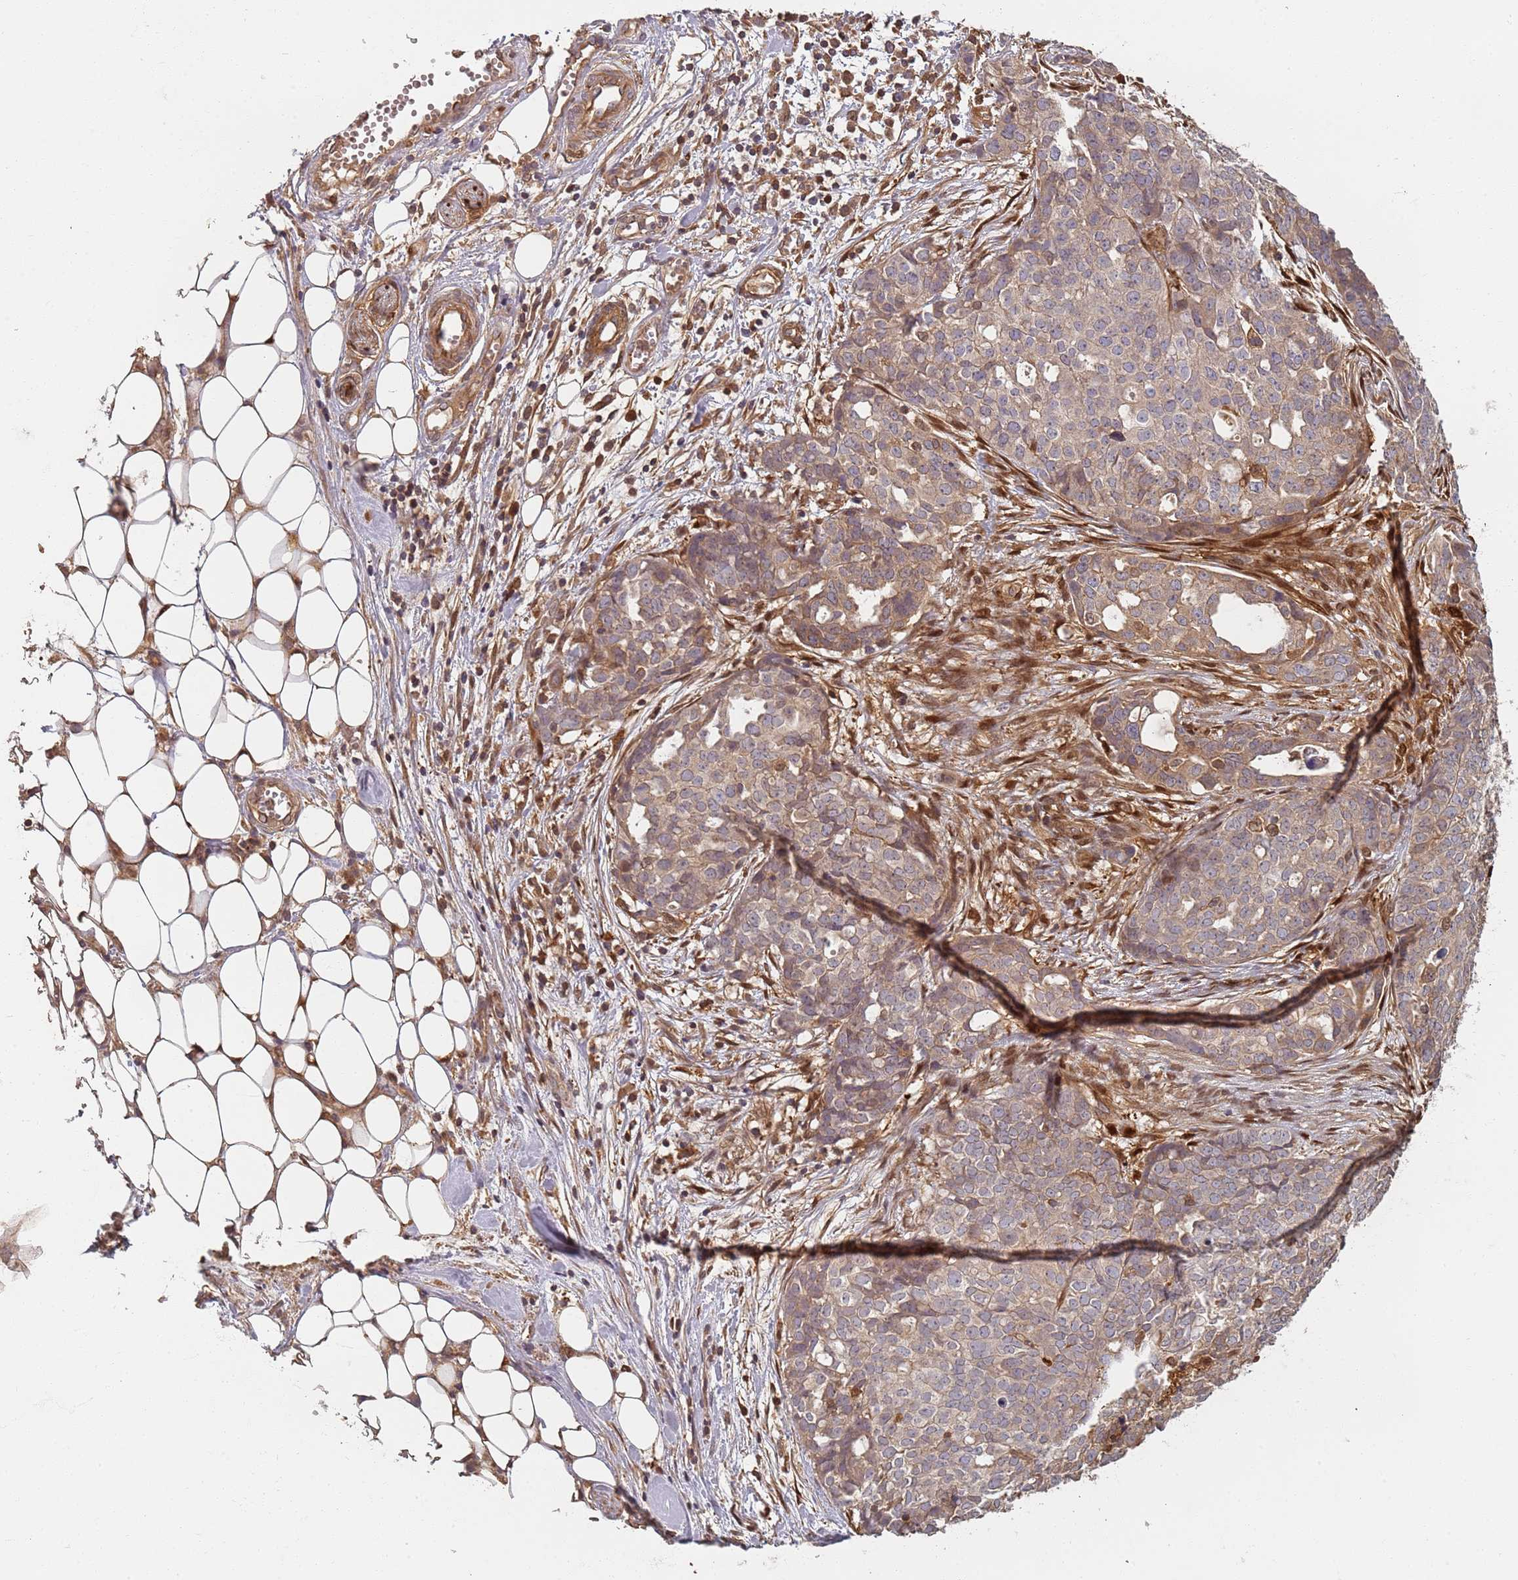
{"staining": {"intensity": "weak", "quantity": "<25%", "location": "cytoplasmic/membranous"}, "tissue": "ovarian cancer", "cell_type": "Tumor cells", "image_type": "cancer", "snomed": [{"axis": "morphology", "description": "Cystadenocarcinoma, serous, NOS"}, {"axis": "topography", "description": "Soft tissue"}, {"axis": "topography", "description": "Ovary"}], "caption": "High magnification brightfield microscopy of ovarian serous cystadenocarcinoma stained with DAB (brown) and counterstained with hematoxylin (blue): tumor cells show no significant expression.", "gene": "SDCCAG8", "patient": {"sex": "female", "age": 57}}